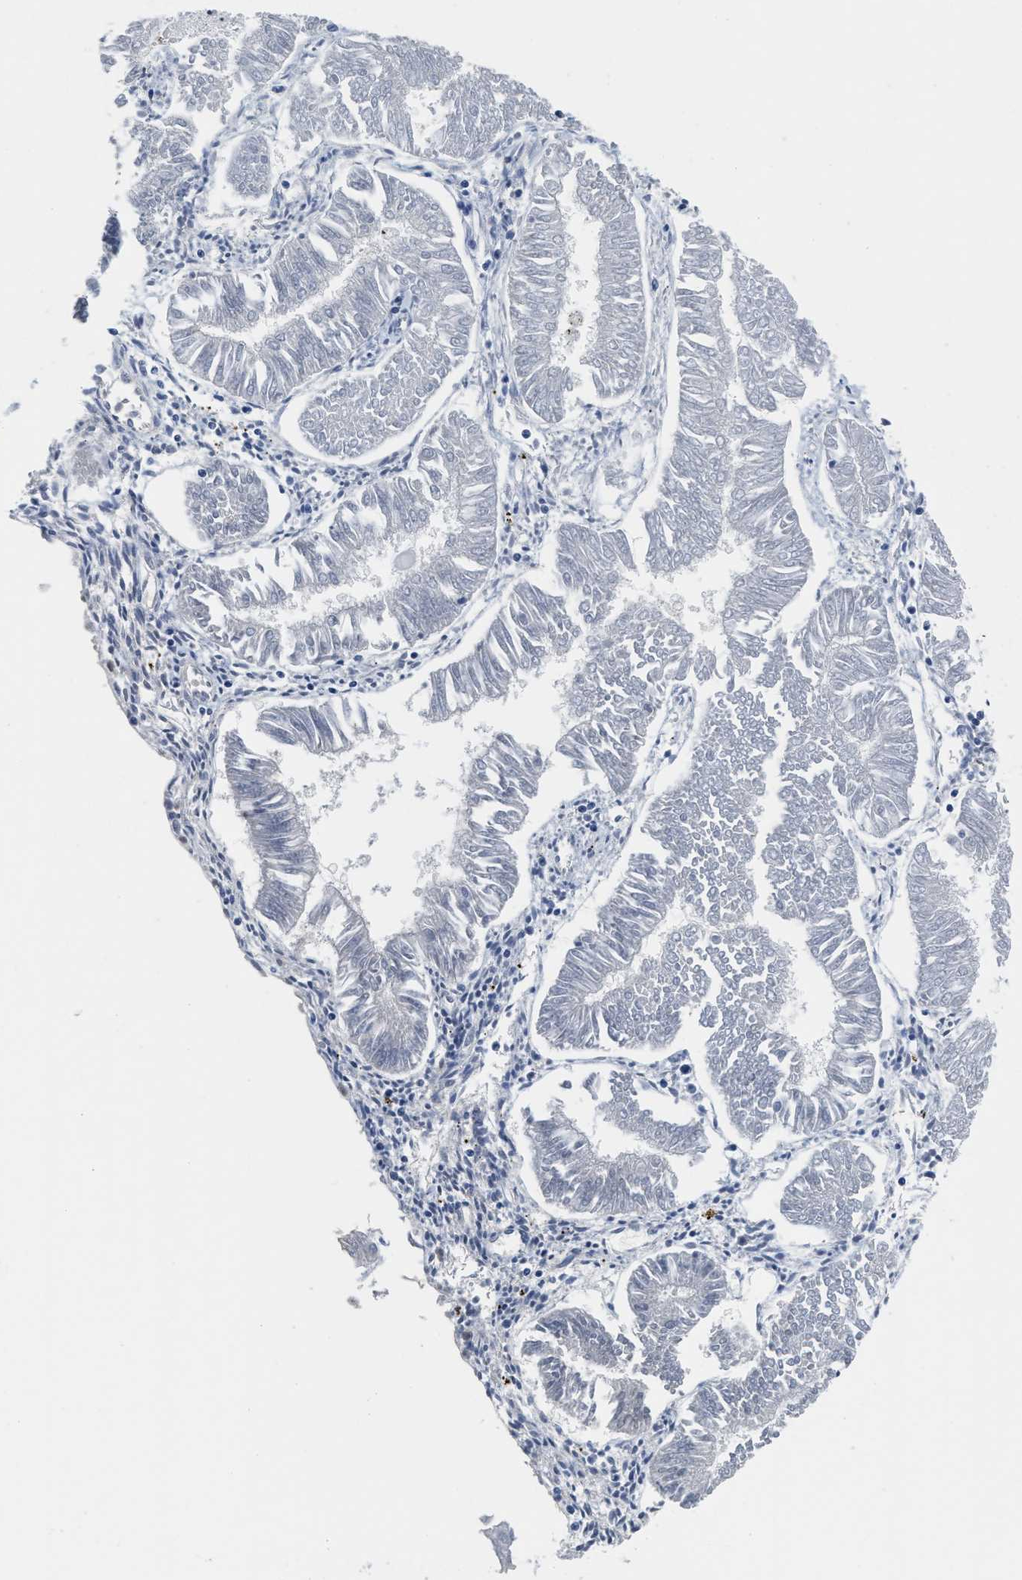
{"staining": {"intensity": "negative", "quantity": "none", "location": "none"}, "tissue": "endometrial cancer", "cell_type": "Tumor cells", "image_type": "cancer", "snomed": [{"axis": "morphology", "description": "Adenocarcinoma, NOS"}, {"axis": "topography", "description": "Endometrium"}], "caption": "A high-resolution histopathology image shows IHC staining of endometrial adenocarcinoma, which shows no significant expression in tumor cells.", "gene": "HIF1A", "patient": {"sex": "female", "age": 53}}